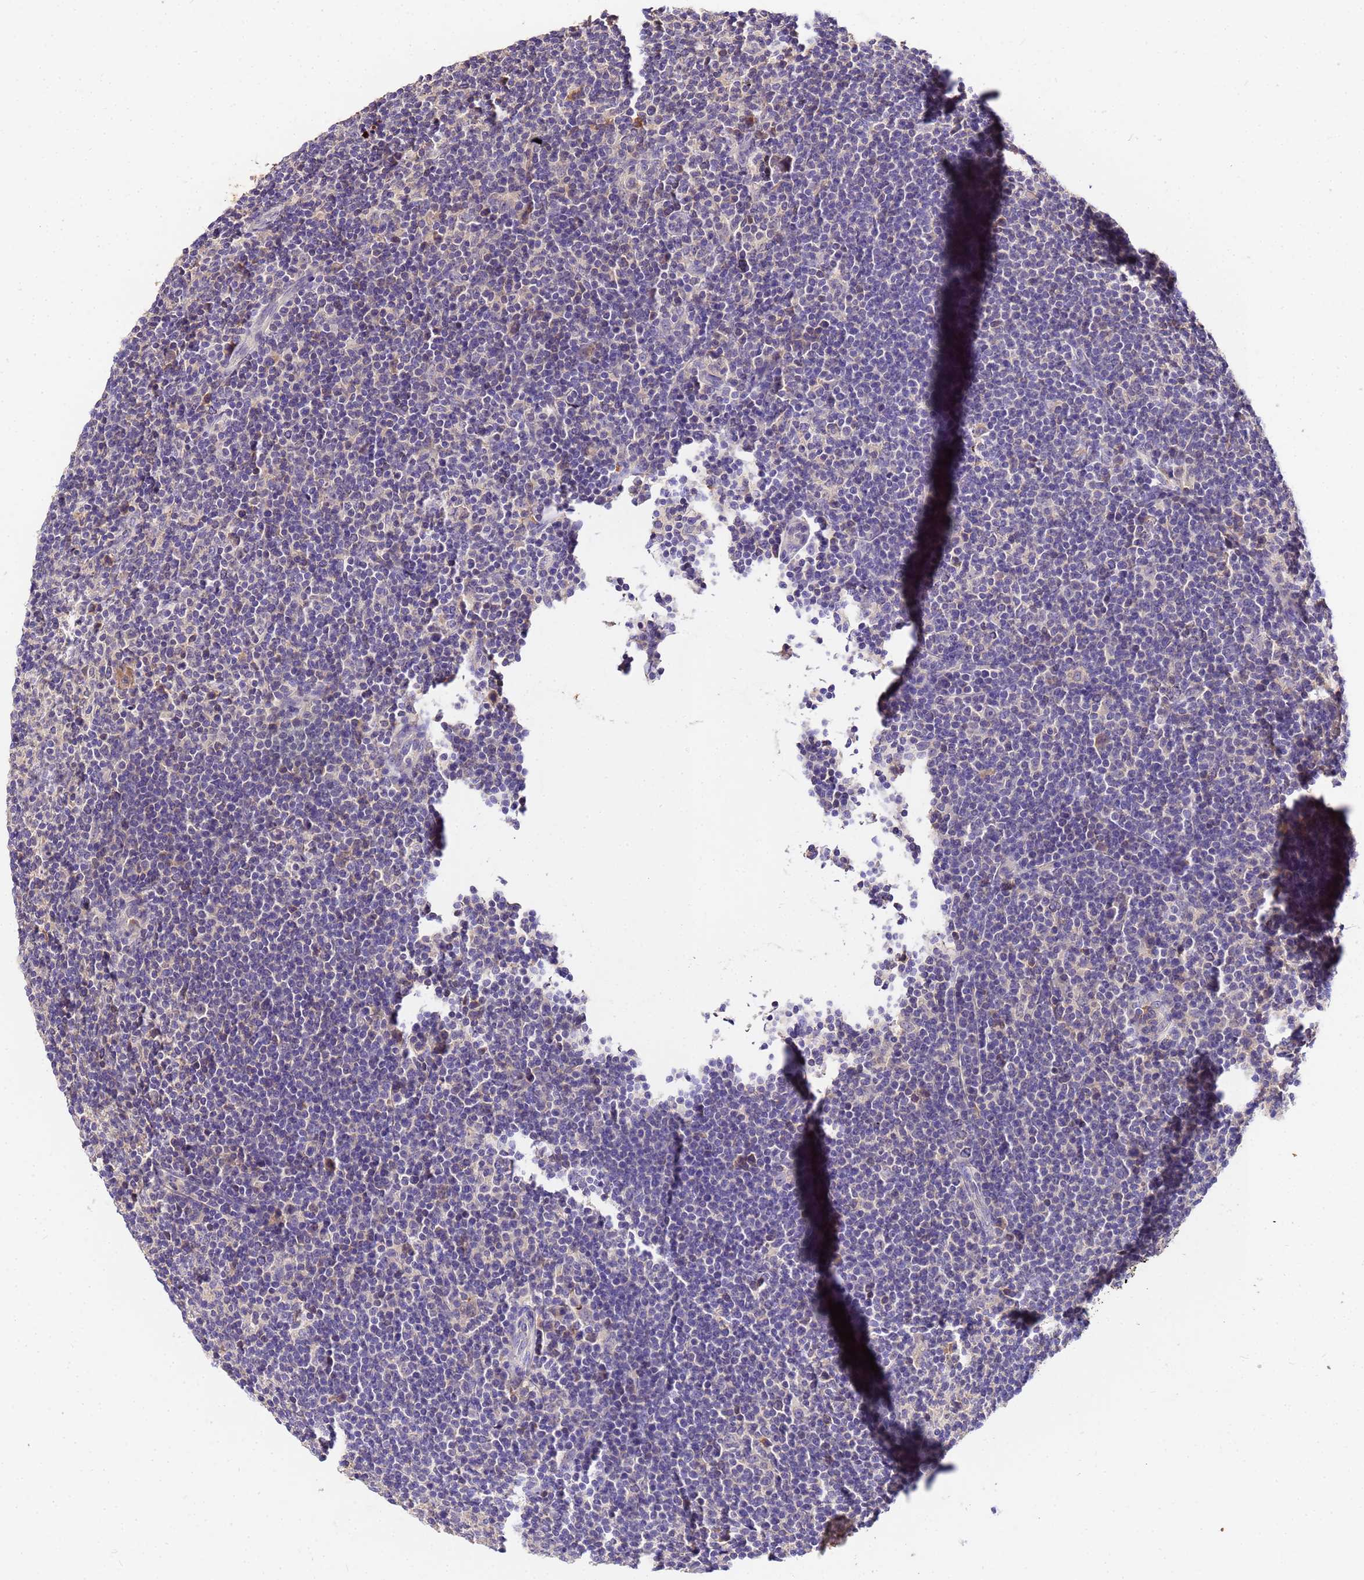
{"staining": {"intensity": "negative", "quantity": "none", "location": "none"}, "tissue": "lymphoma", "cell_type": "Tumor cells", "image_type": "cancer", "snomed": [{"axis": "morphology", "description": "Hodgkin's disease, NOS"}, {"axis": "topography", "description": "Lymph node"}], "caption": "This is an IHC histopathology image of human Hodgkin's disease. There is no staining in tumor cells.", "gene": "MTERF1", "patient": {"sex": "female", "age": 57}}